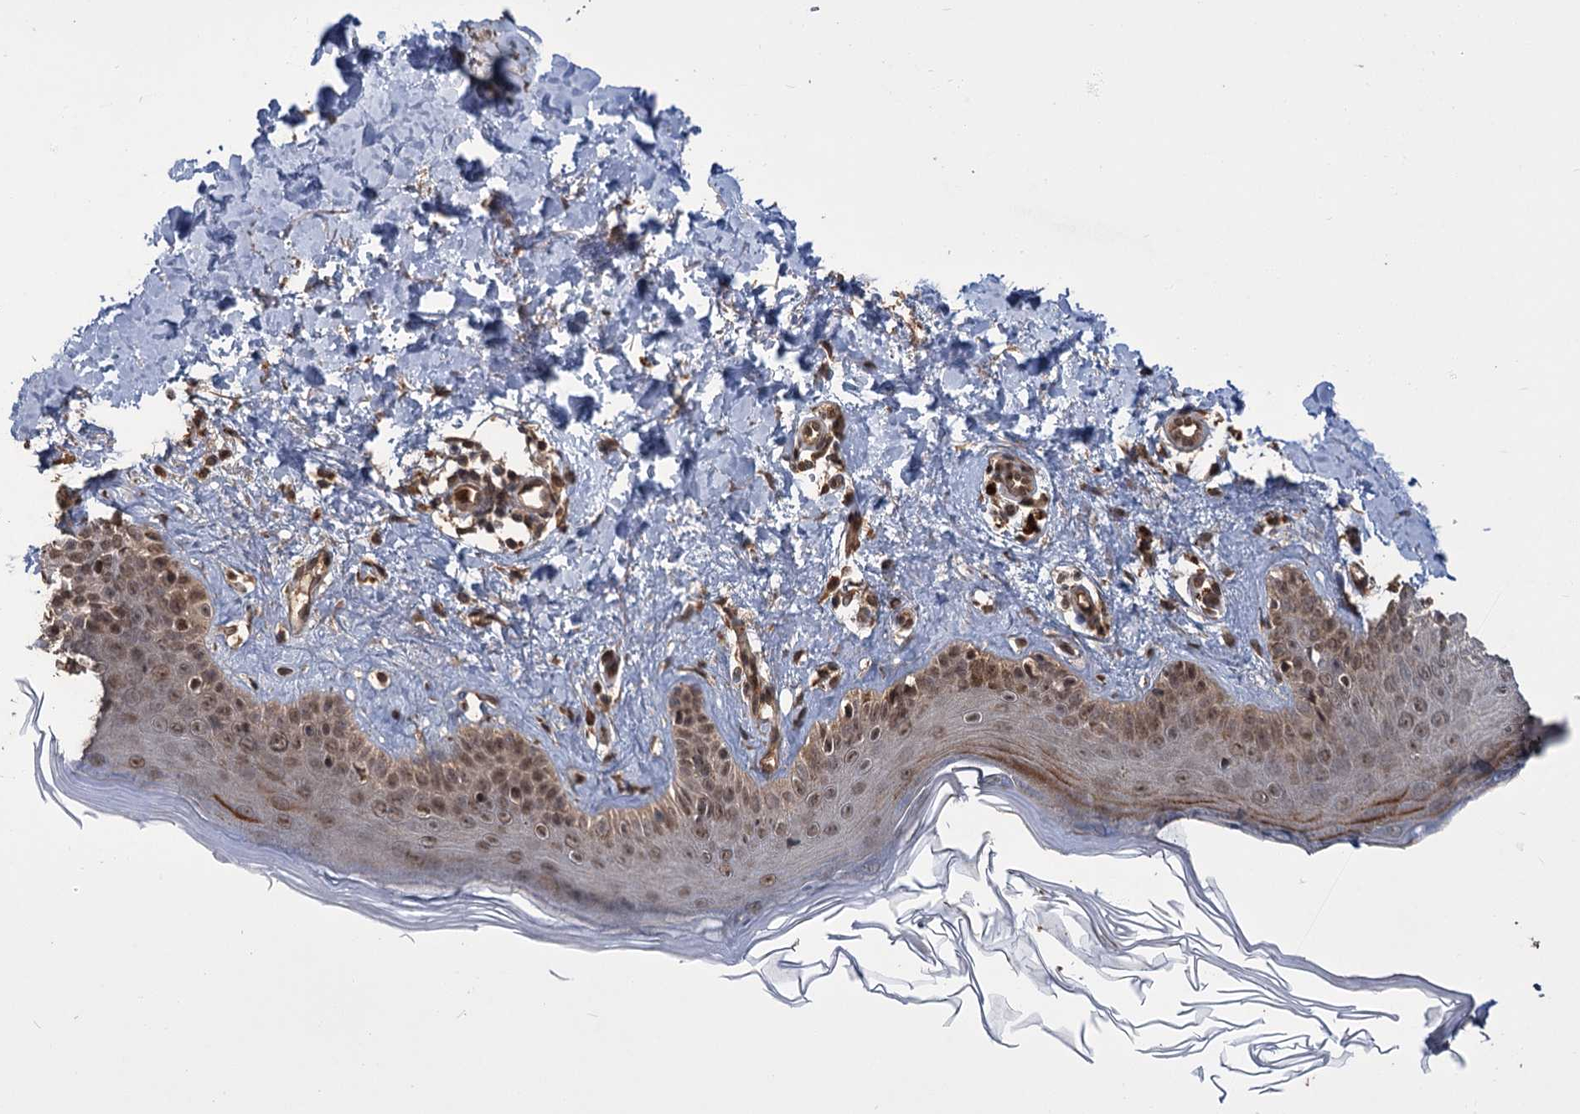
{"staining": {"intensity": "moderate", "quantity": ">75%", "location": "cytoplasmic/membranous,nuclear"}, "tissue": "skin", "cell_type": "Fibroblasts", "image_type": "normal", "snomed": [{"axis": "morphology", "description": "Normal tissue, NOS"}, {"axis": "topography", "description": "Skin"}], "caption": "Immunohistochemistry photomicrograph of unremarkable skin: skin stained using IHC reveals medium levels of moderate protein expression localized specifically in the cytoplasmic/membranous,nuclear of fibroblasts, appearing as a cytoplasmic/membranous,nuclear brown color.", "gene": "KANSL2", "patient": {"sex": "male", "age": 52}}